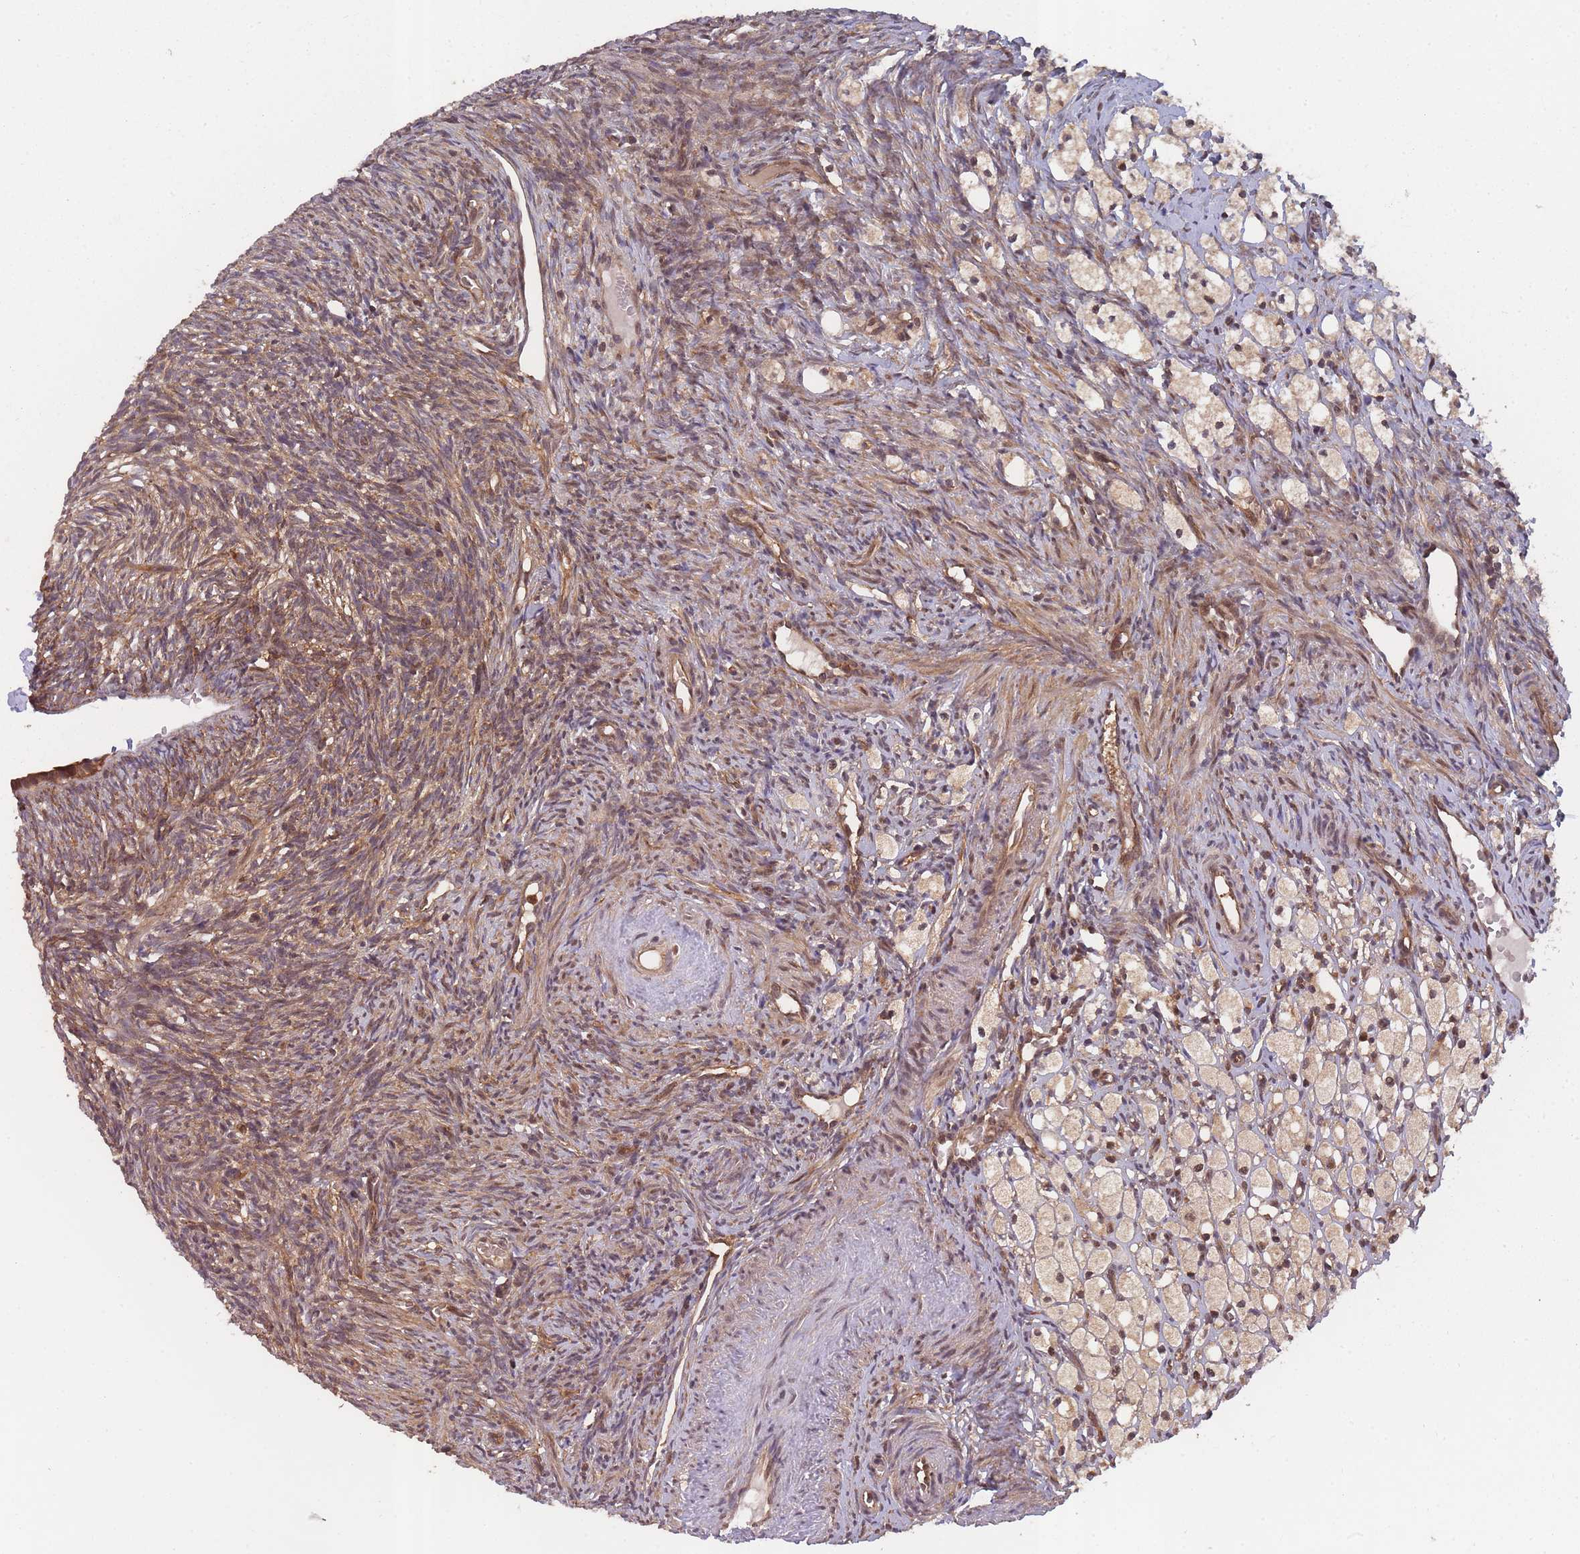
{"staining": {"intensity": "moderate", "quantity": ">75%", "location": "cytoplasmic/membranous,nuclear"}, "tissue": "ovary", "cell_type": "Ovarian stroma cells", "image_type": "normal", "snomed": [{"axis": "morphology", "description": "Normal tissue, NOS"}, {"axis": "topography", "description": "Ovary"}], "caption": "Human ovary stained with a brown dye shows moderate cytoplasmic/membranous,nuclear positive staining in about >75% of ovarian stroma cells.", "gene": "PPP6R3", "patient": {"sex": "female", "age": 51}}